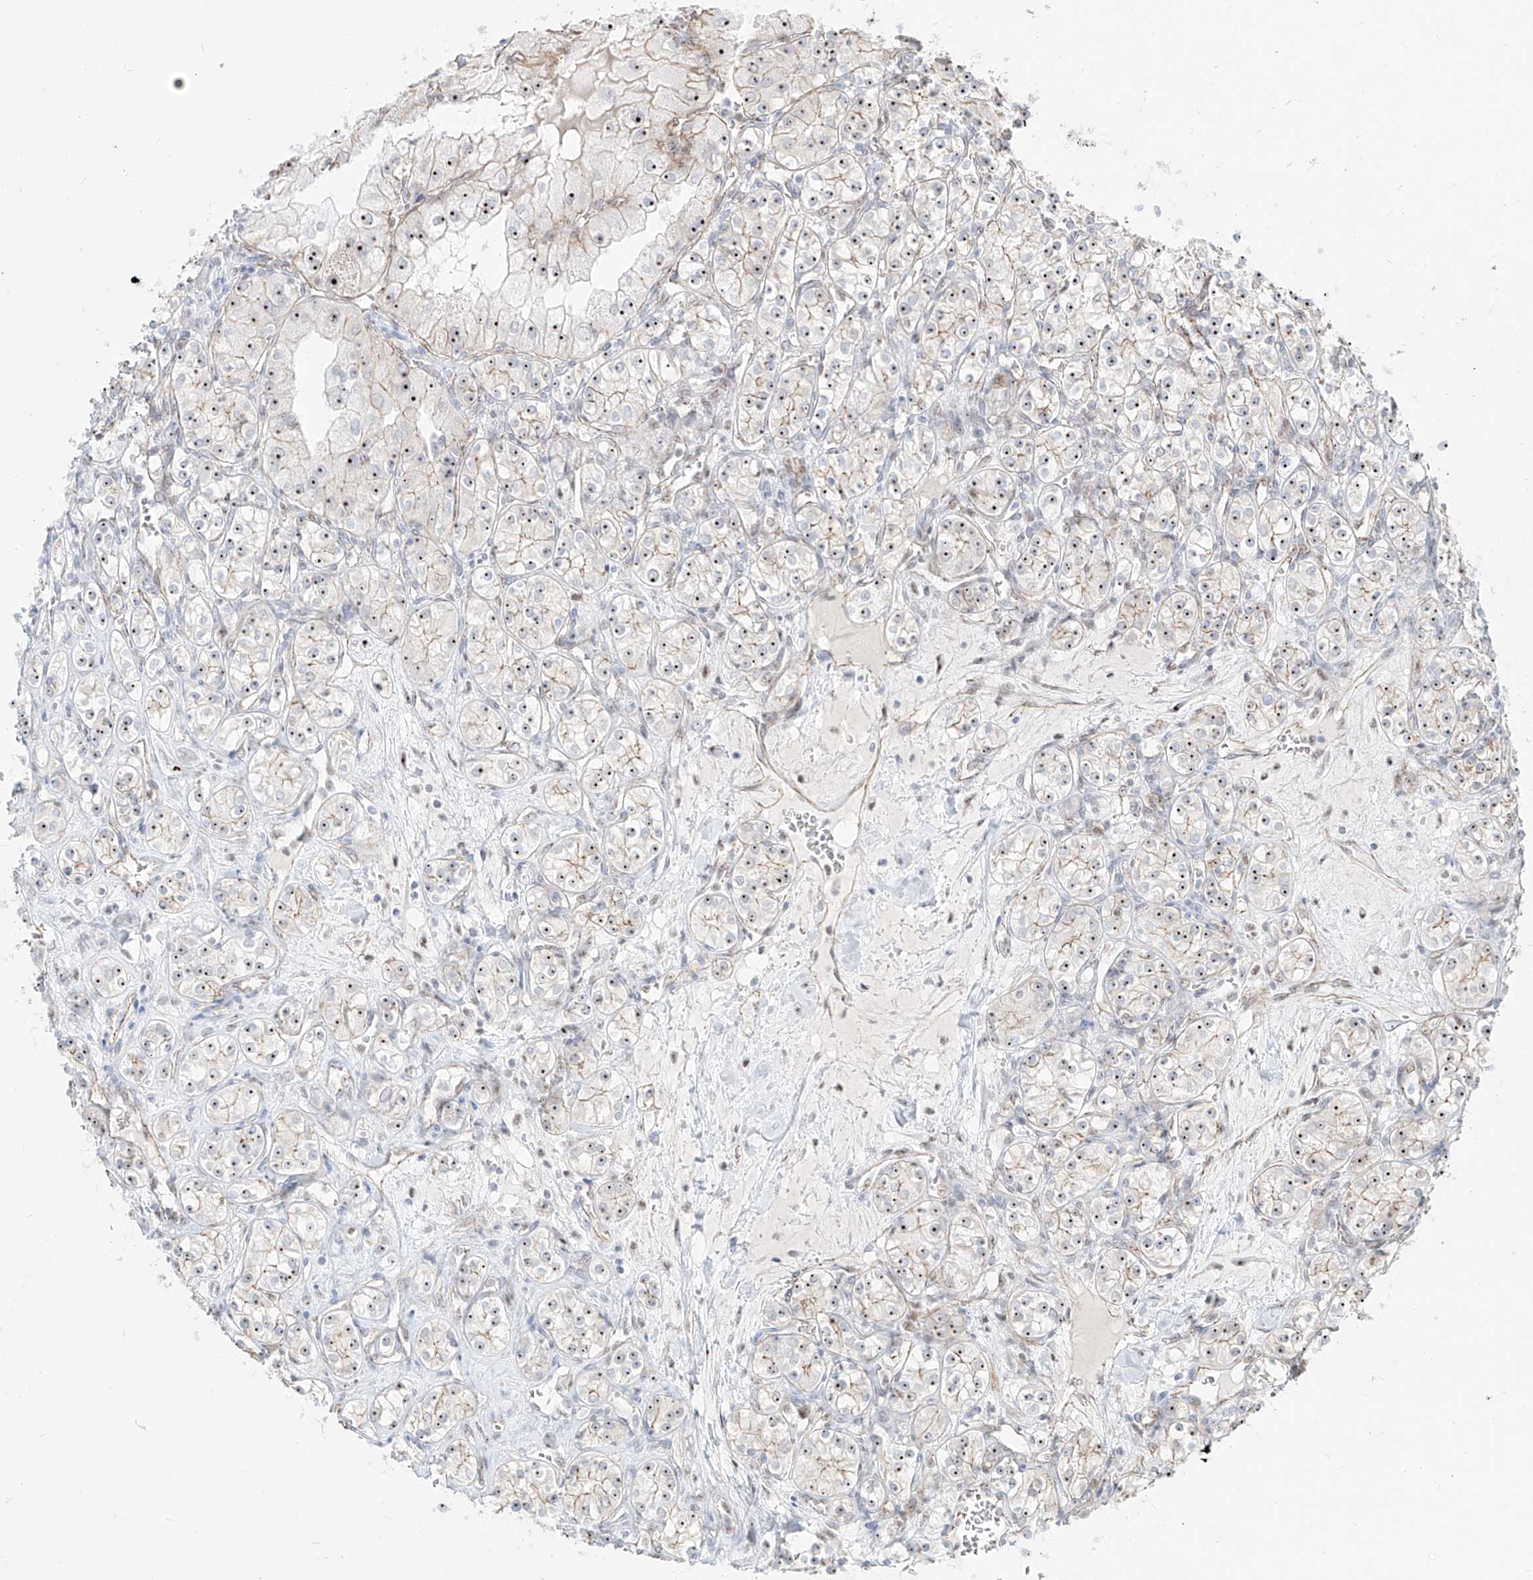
{"staining": {"intensity": "moderate", "quantity": ">75%", "location": "nuclear"}, "tissue": "renal cancer", "cell_type": "Tumor cells", "image_type": "cancer", "snomed": [{"axis": "morphology", "description": "Adenocarcinoma, NOS"}, {"axis": "topography", "description": "Kidney"}], "caption": "The photomicrograph exhibits a brown stain indicating the presence of a protein in the nuclear of tumor cells in renal cancer (adenocarcinoma).", "gene": "ZNF710", "patient": {"sex": "male", "age": 77}}